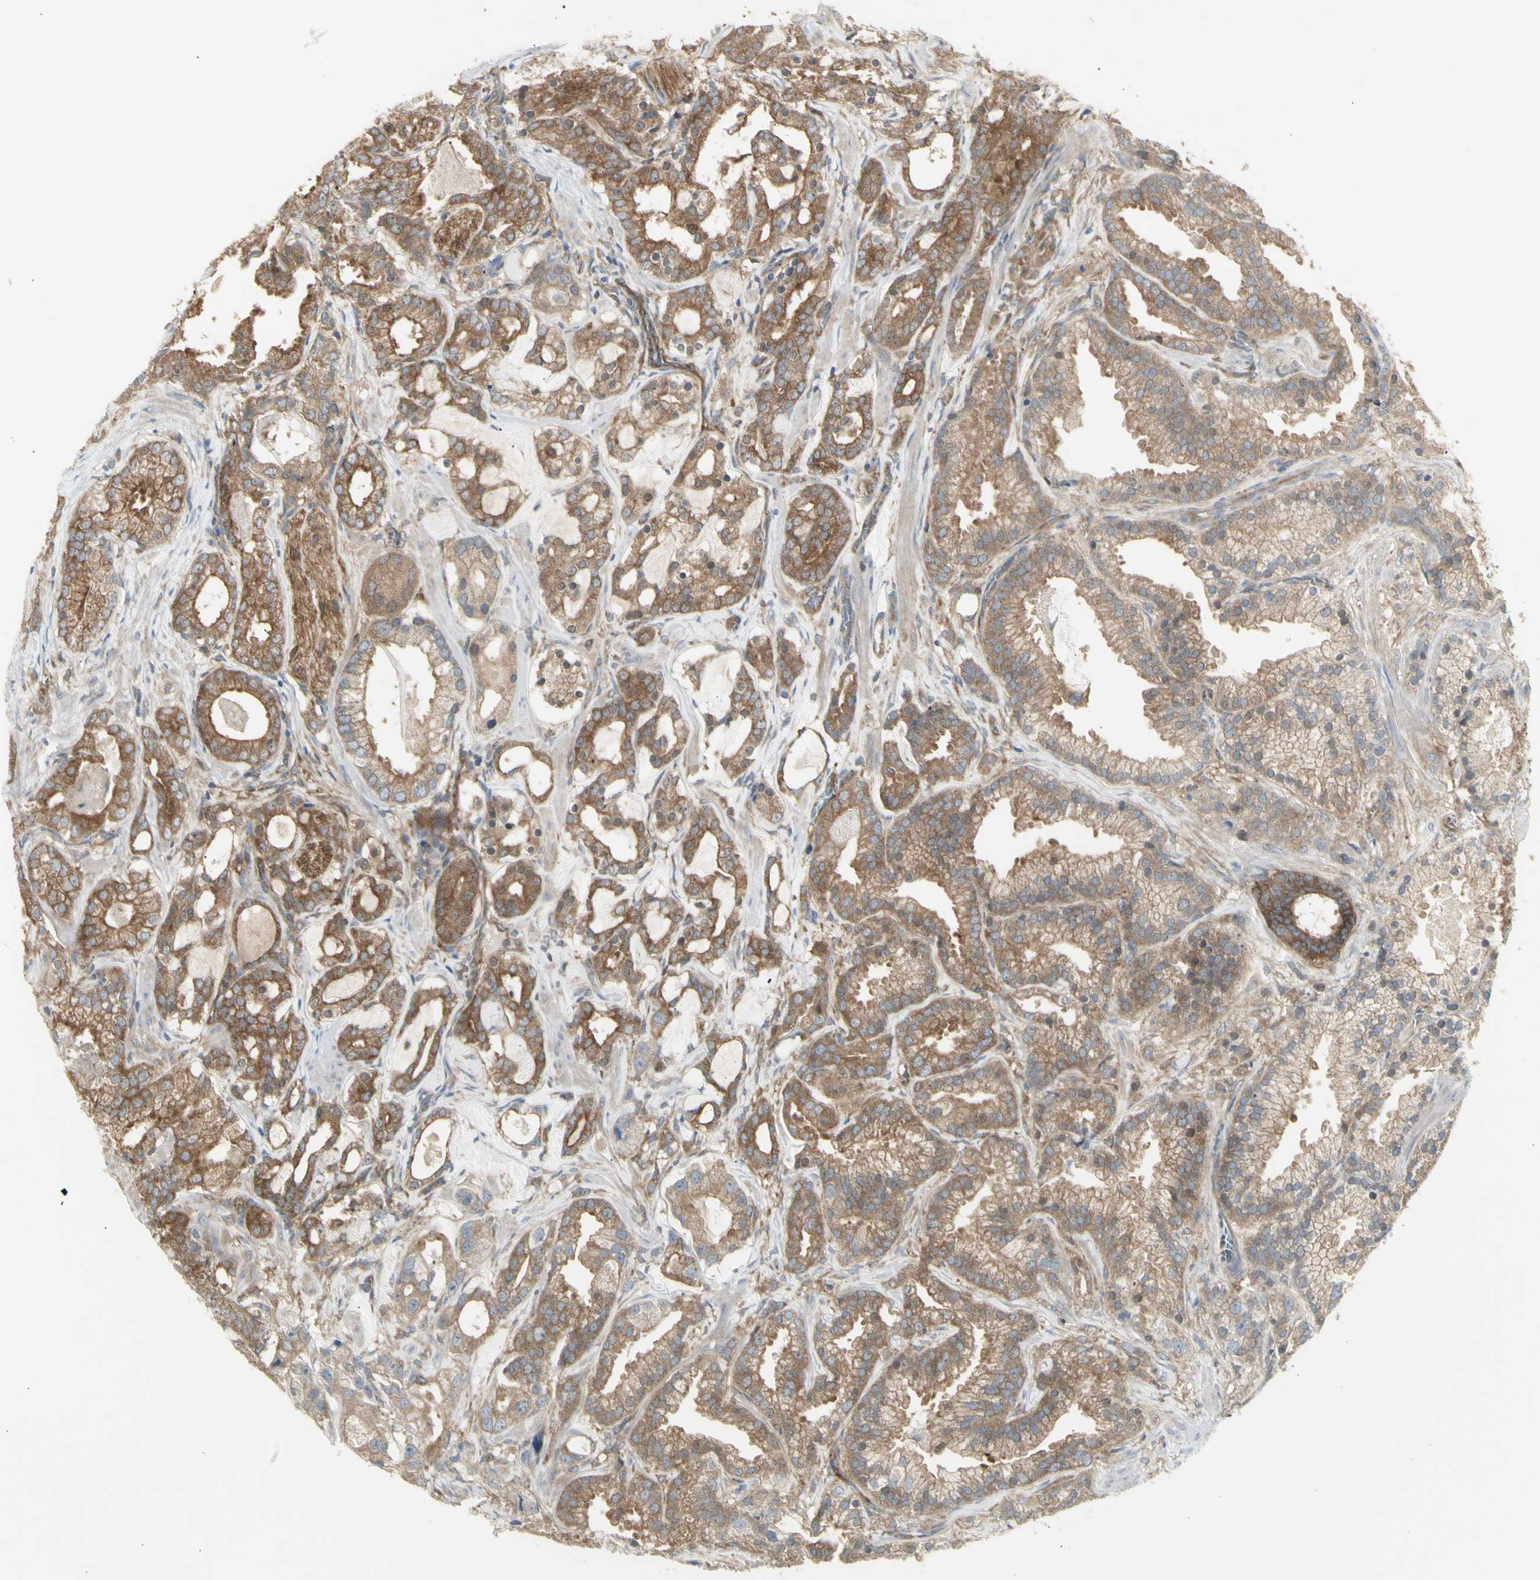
{"staining": {"intensity": "moderate", "quantity": ">75%", "location": "cytoplasmic/membranous,nuclear"}, "tissue": "prostate cancer", "cell_type": "Tumor cells", "image_type": "cancer", "snomed": [{"axis": "morphology", "description": "Adenocarcinoma, Low grade"}, {"axis": "topography", "description": "Prostate"}], "caption": "Immunohistochemical staining of human prostate cancer (low-grade adenocarcinoma) shows medium levels of moderate cytoplasmic/membranous and nuclear protein staining in approximately >75% of tumor cells.", "gene": "CHURC1-FNTB", "patient": {"sex": "male", "age": 59}}